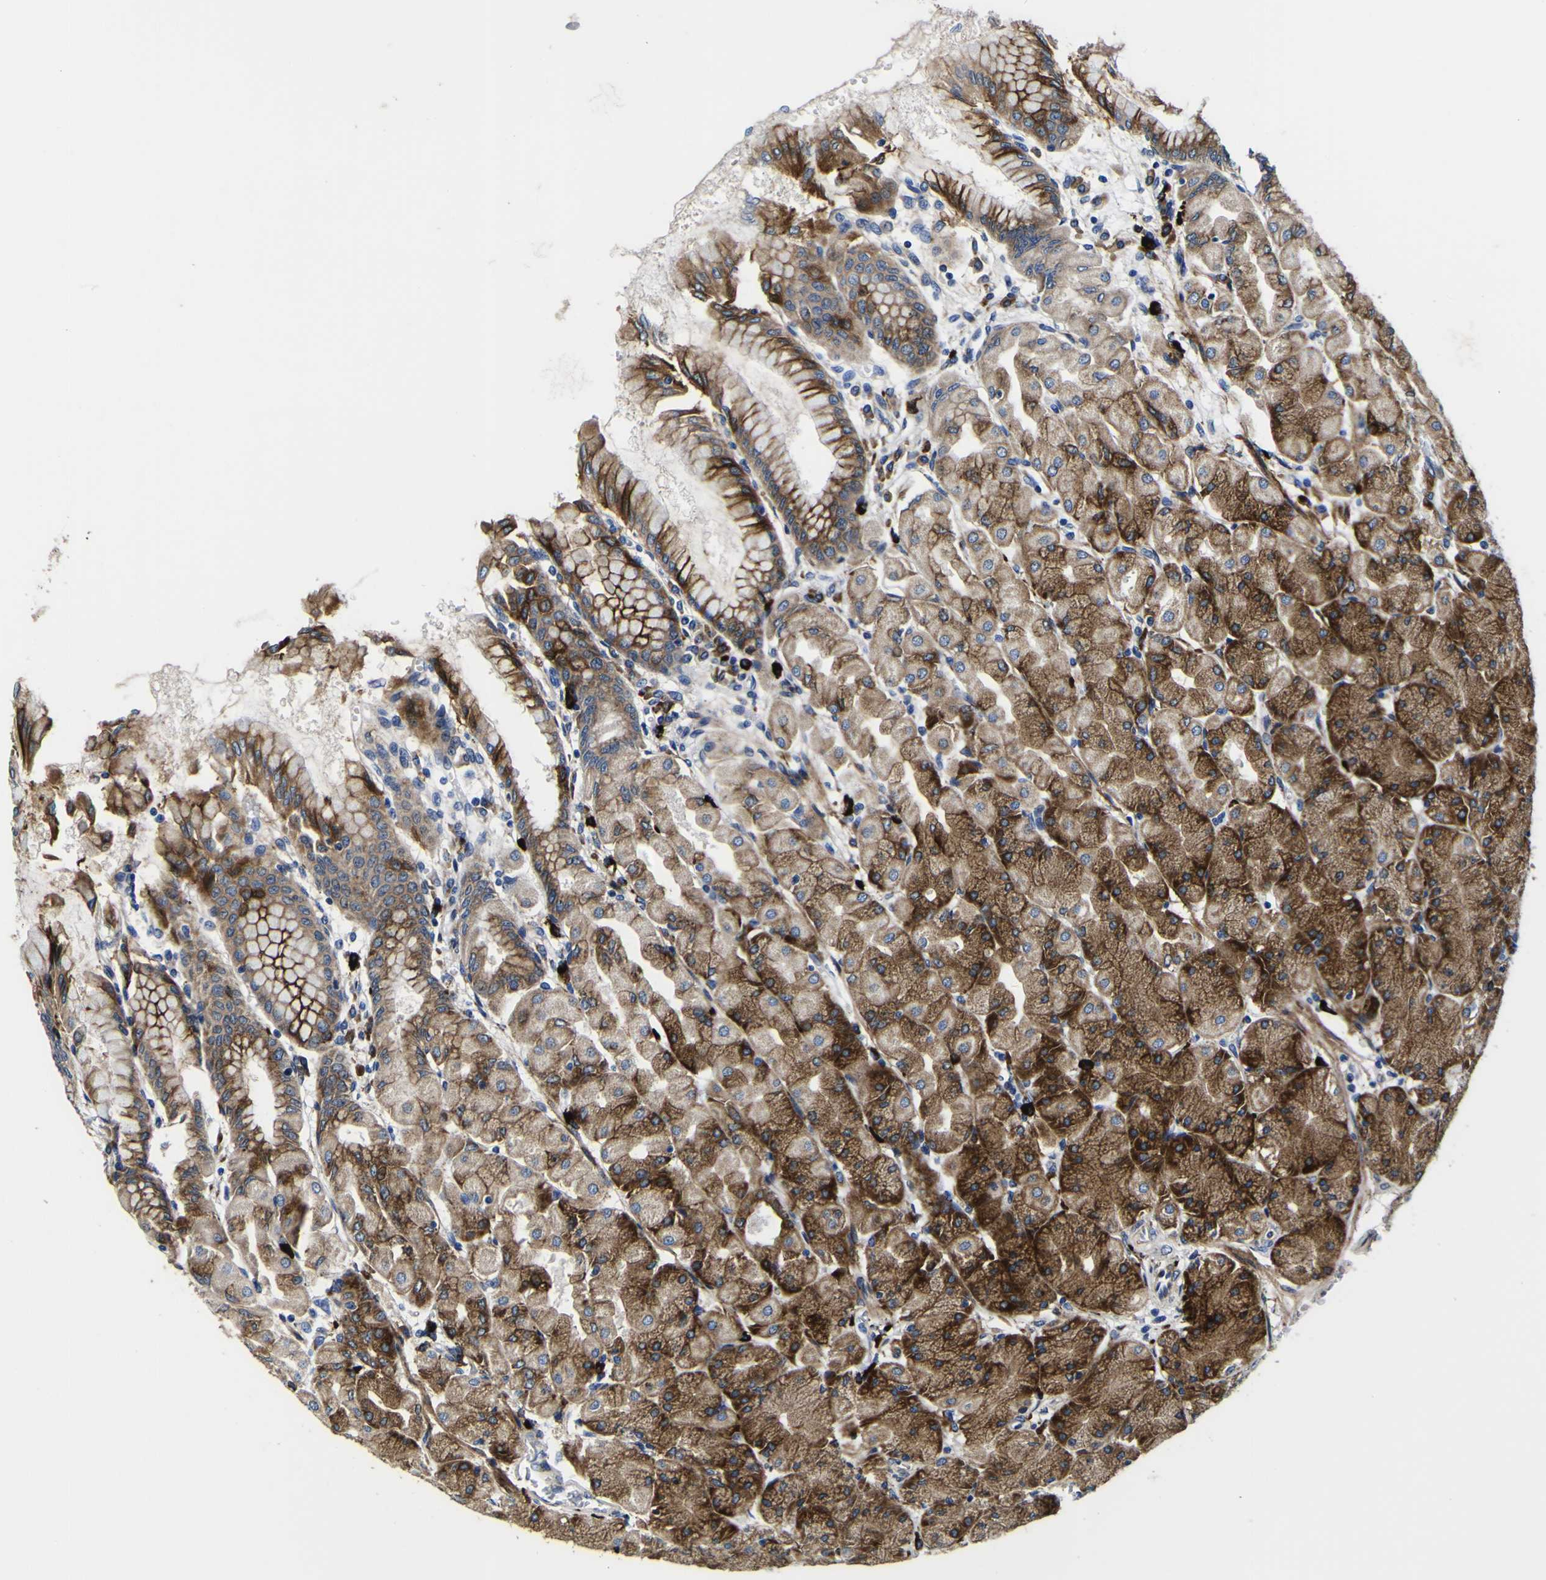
{"staining": {"intensity": "strong", "quantity": ">75%", "location": "cytoplasmic/membranous"}, "tissue": "stomach", "cell_type": "Glandular cells", "image_type": "normal", "snomed": [{"axis": "morphology", "description": "Normal tissue, NOS"}, {"axis": "topography", "description": "Stomach, upper"}], "caption": "Immunohistochemical staining of benign stomach demonstrates >75% levels of strong cytoplasmic/membranous protein positivity in about >75% of glandular cells. The protein of interest is stained brown, and the nuclei are stained in blue (DAB IHC with brightfield microscopy, high magnification).", "gene": "SCD", "patient": {"sex": "female", "age": 56}}